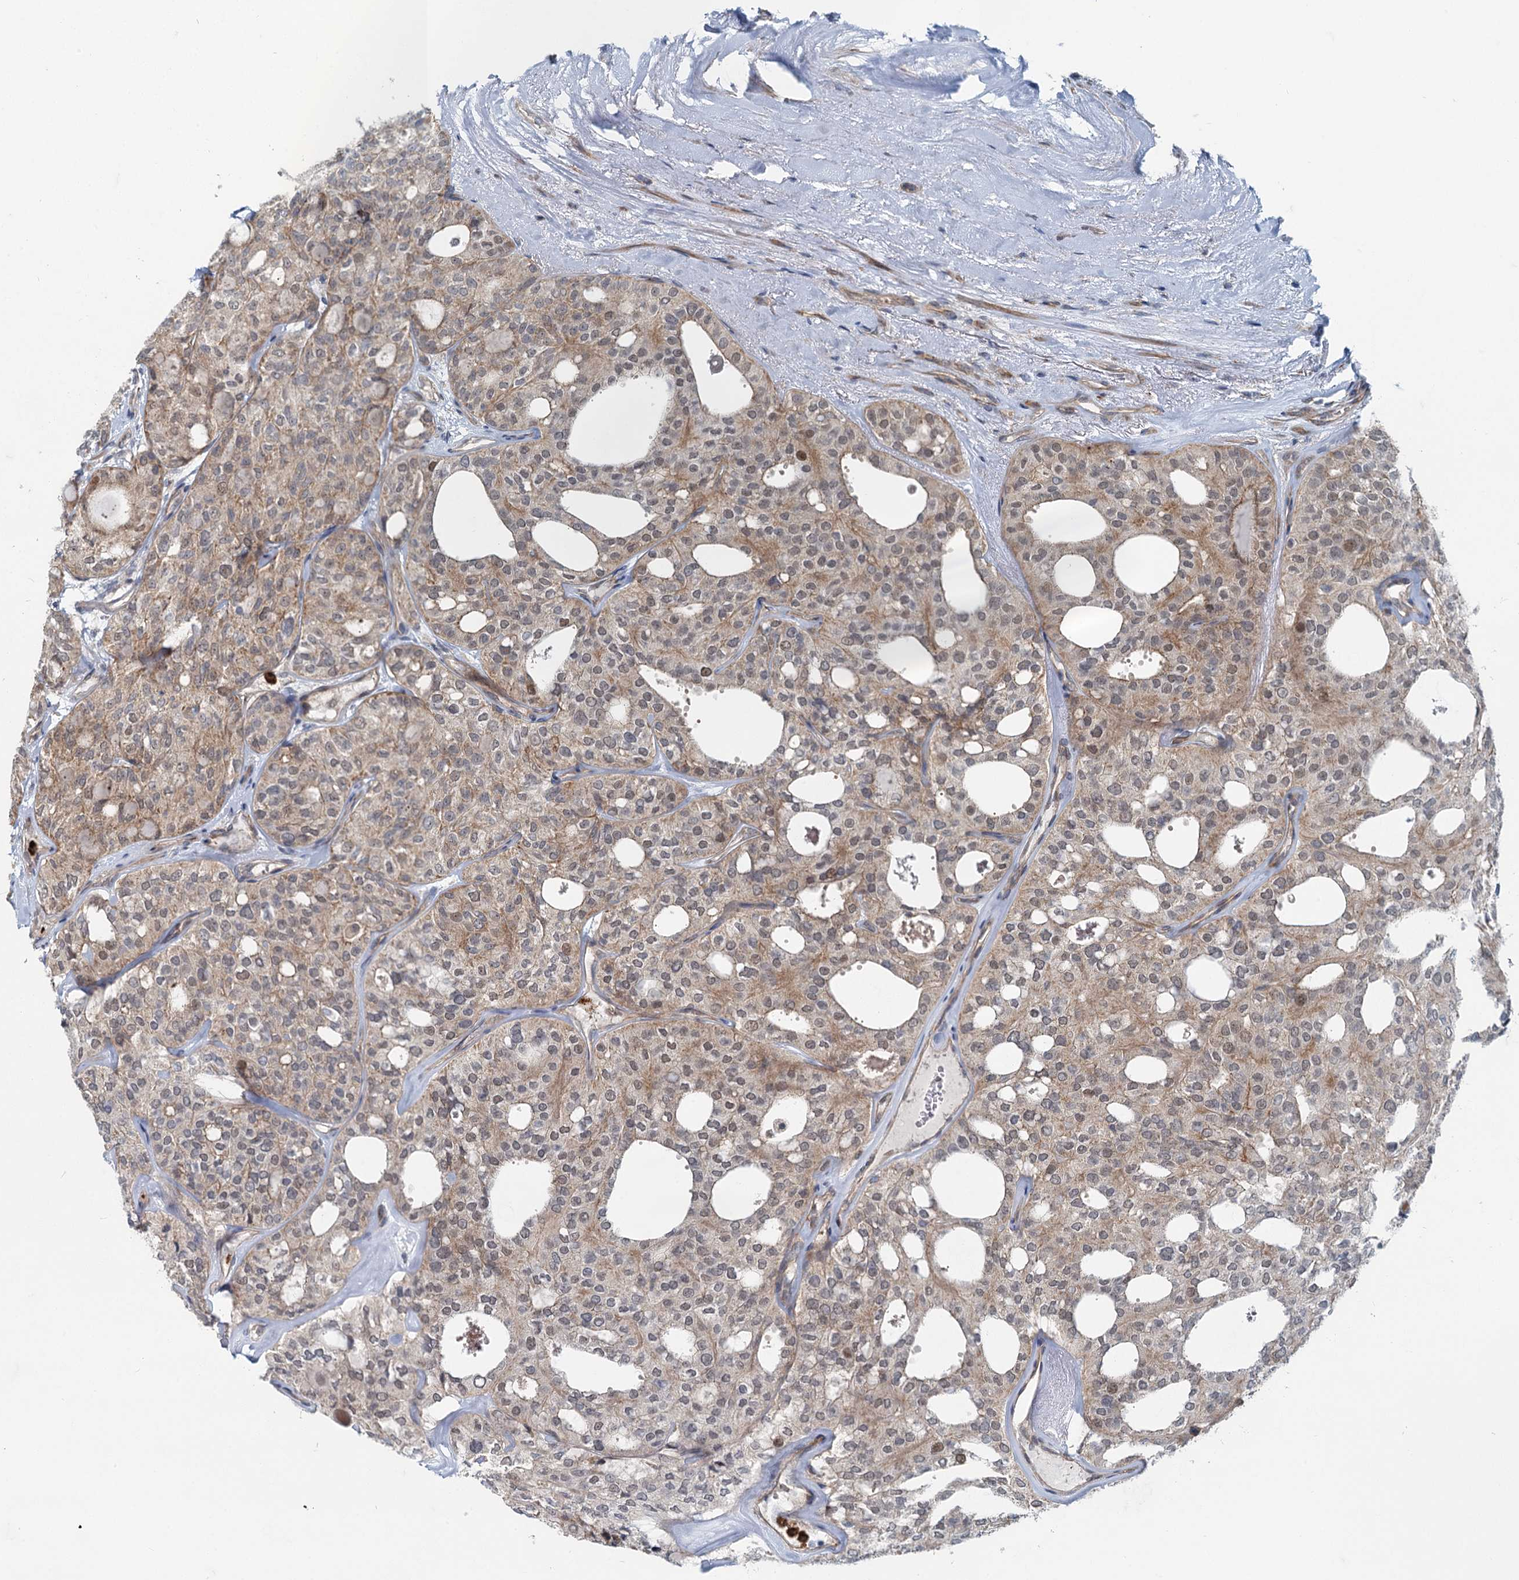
{"staining": {"intensity": "moderate", "quantity": "25%-75%", "location": "cytoplasmic/membranous"}, "tissue": "thyroid cancer", "cell_type": "Tumor cells", "image_type": "cancer", "snomed": [{"axis": "morphology", "description": "Follicular adenoma carcinoma, NOS"}, {"axis": "topography", "description": "Thyroid gland"}], "caption": "A histopathology image of thyroid follicular adenoma carcinoma stained for a protein exhibits moderate cytoplasmic/membranous brown staining in tumor cells. (Stains: DAB (3,3'-diaminobenzidine) in brown, nuclei in blue, Microscopy: brightfield microscopy at high magnification).", "gene": "ADCY2", "patient": {"sex": "male", "age": 75}}